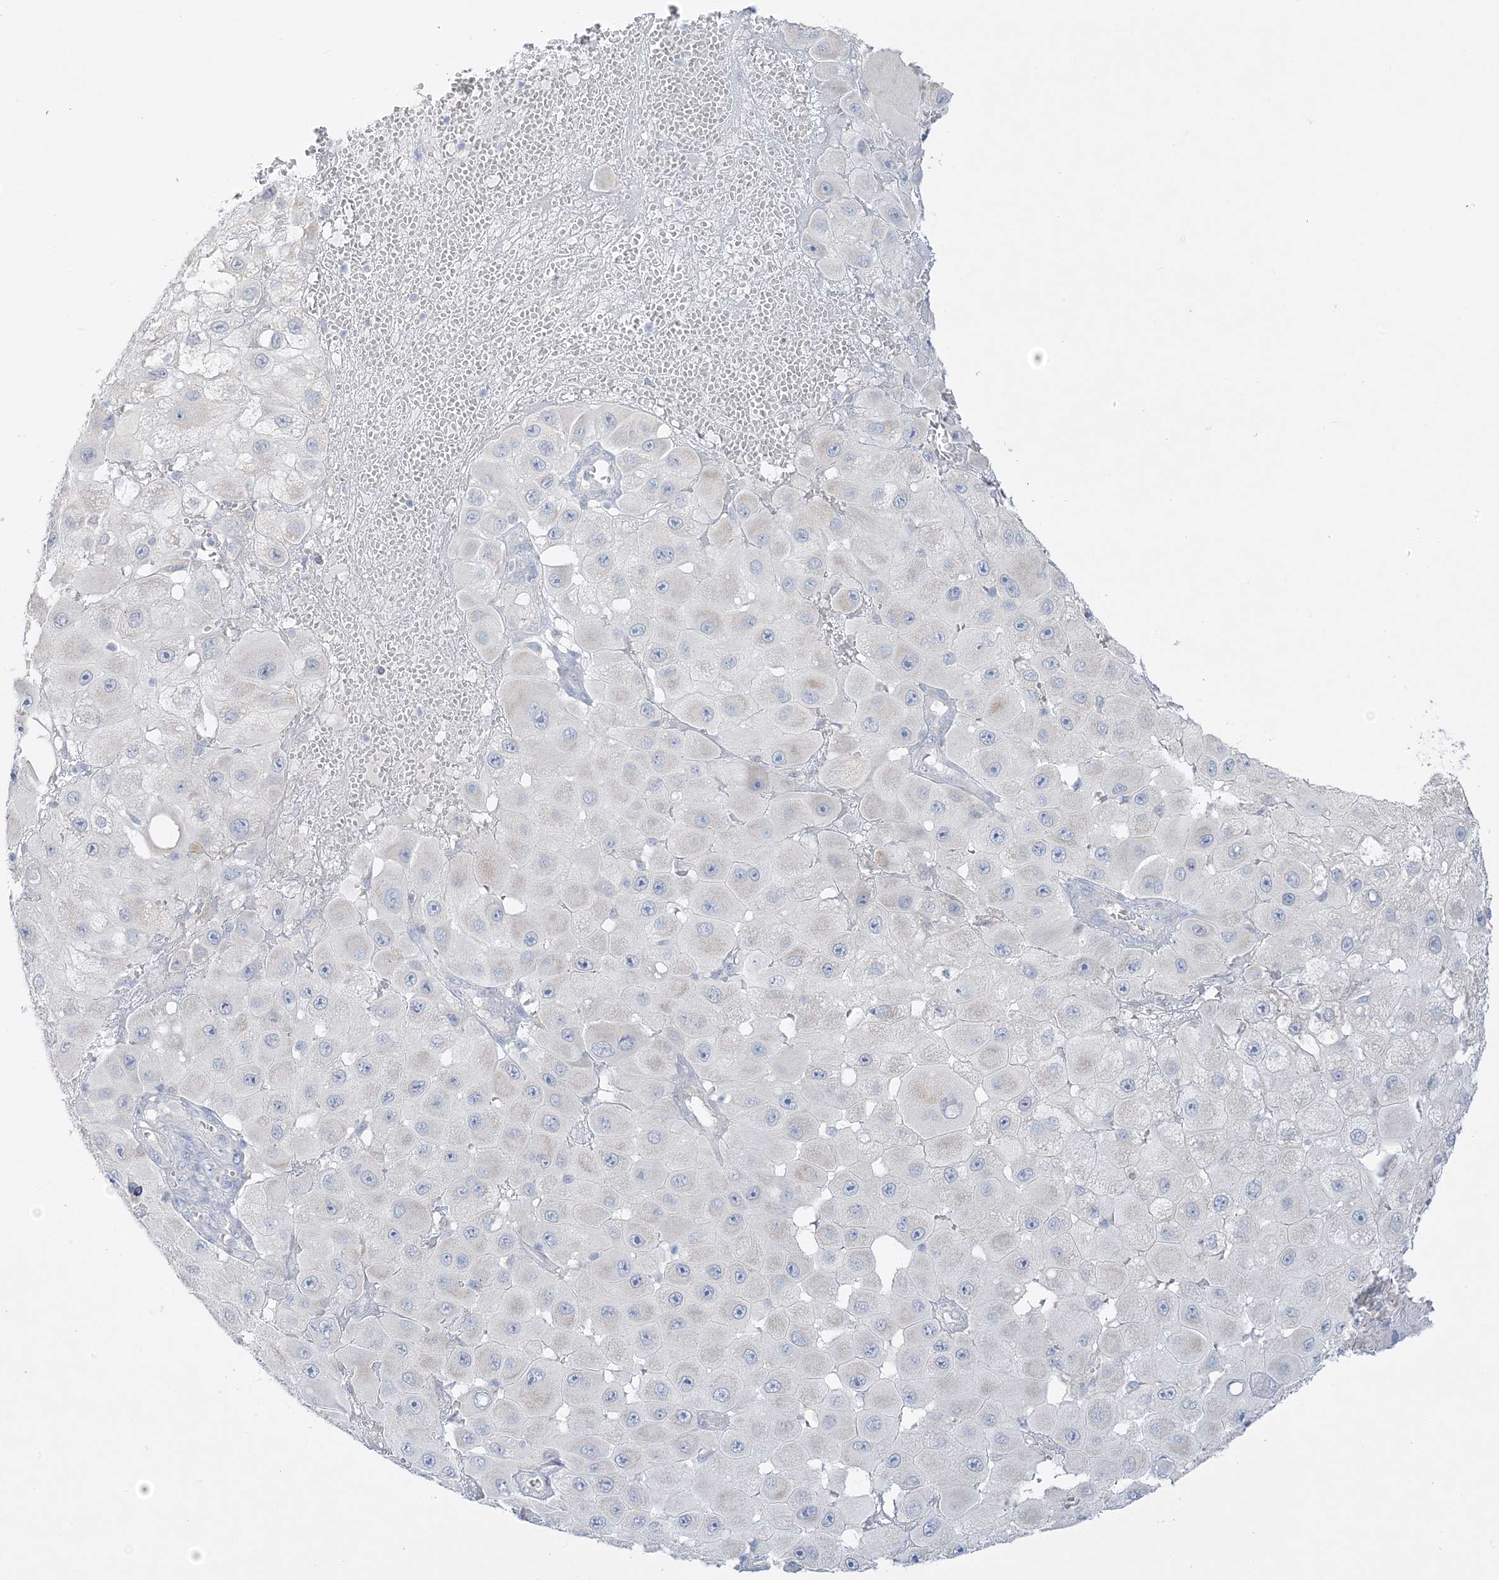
{"staining": {"intensity": "negative", "quantity": "none", "location": "none"}, "tissue": "melanoma", "cell_type": "Tumor cells", "image_type": "cancer", "snomed": [{"axis": "morphology", "description": "Malignant melanoma, NOS"}, {"axis": "topography", "description": "Skin"}], "caption": "This is an immunohistochemistry image of human malignant melanoma. There is no positivity in tumor cells.", "gene": "FAM184A", "patient": {"sex": "female", "age": 81}}